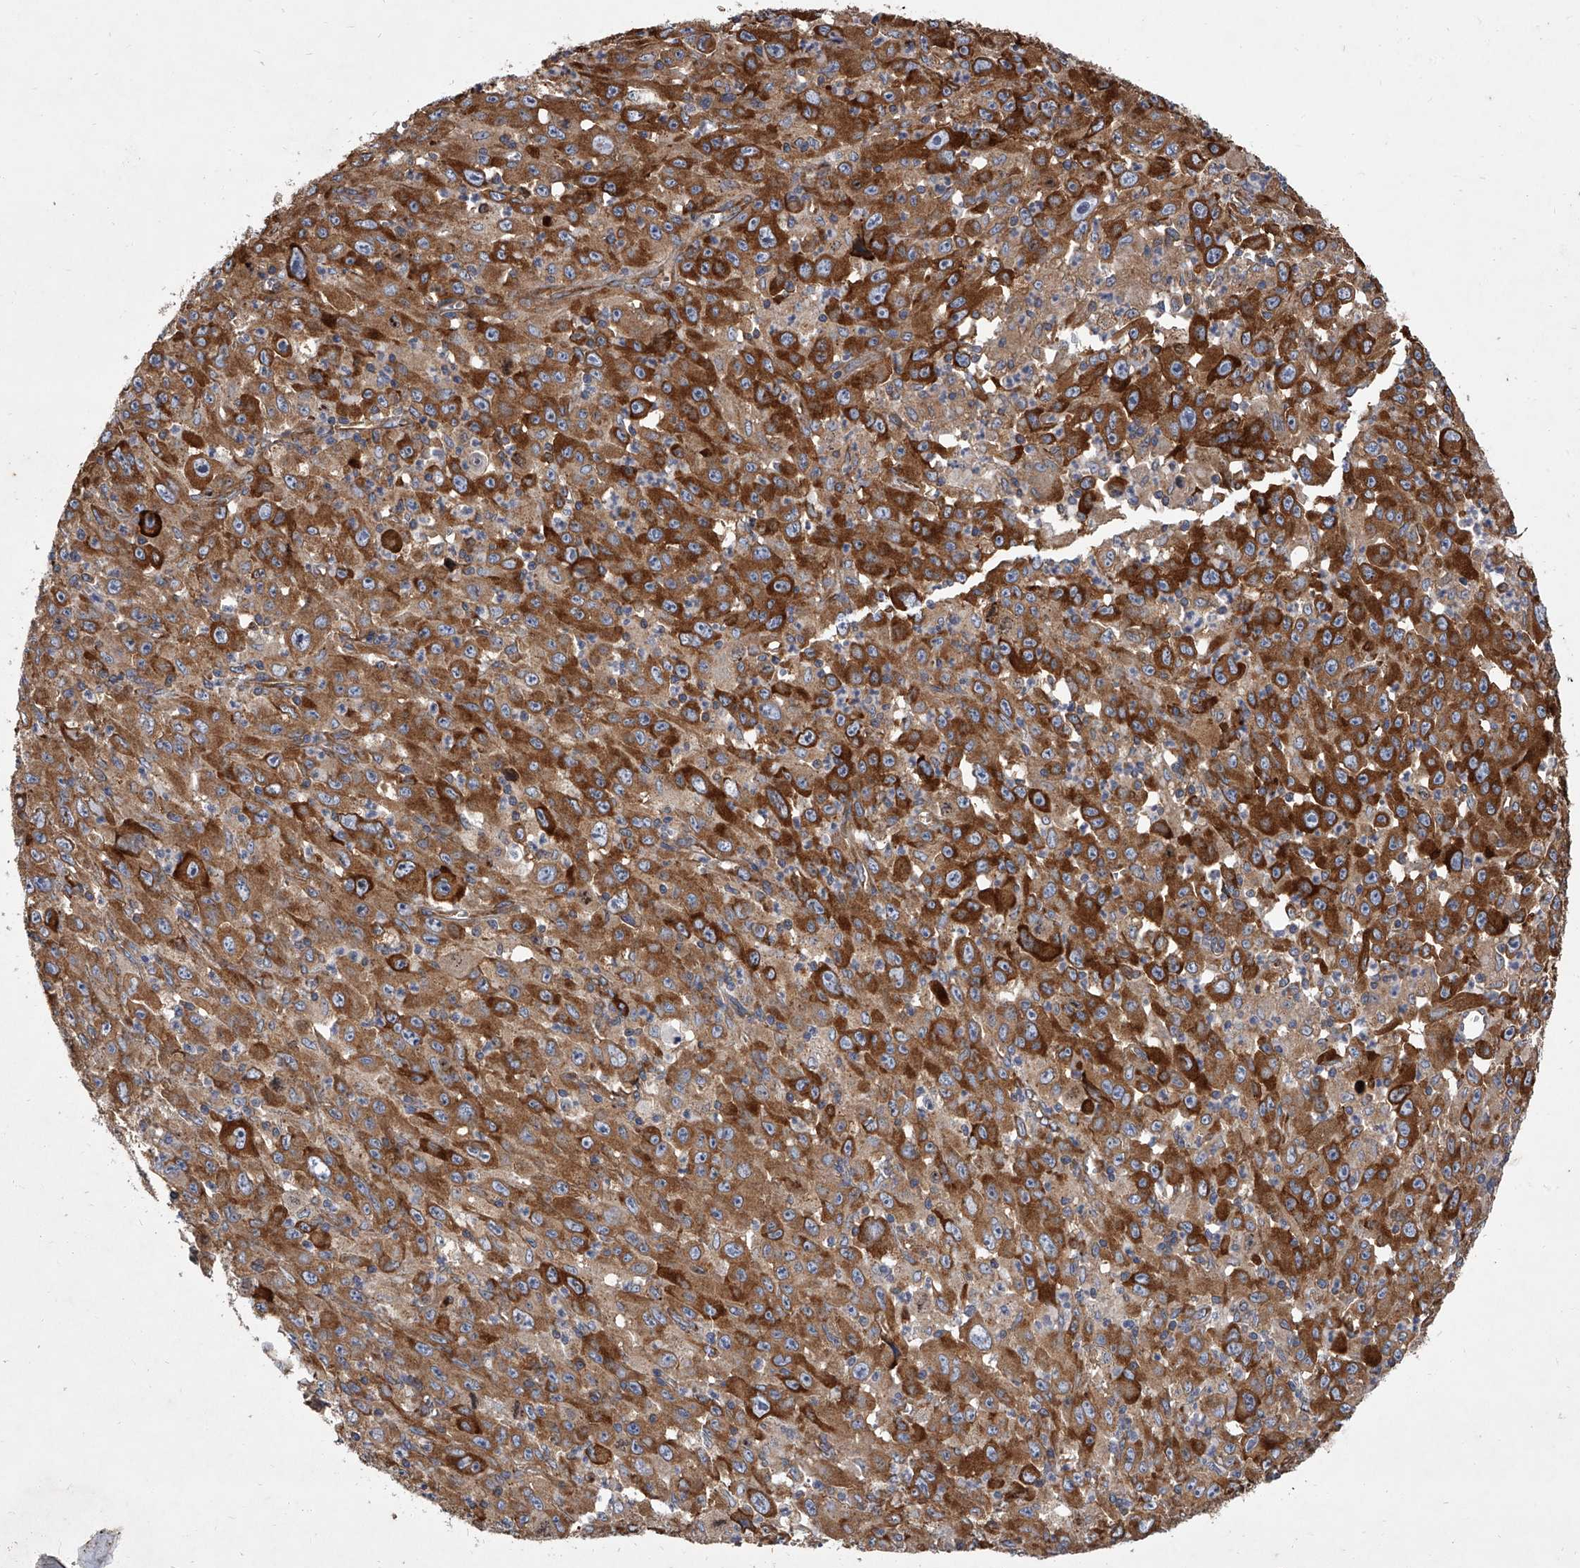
{"staining": {"intensity": "strong", "quantity": ">75%", "location": "cytoplasmic/membranous"}, "tissue": "melanoma", "cell_type": "Tumor cells", "image_type": "cancer", "snomed": [{"axis": "morphology", "description": "Malignant melanoma, Metastatic site"}, {"axis": "topography", "description": "Skin"}], "caption": "Brown immunohistochemical staining in human malignant melanoma (metastatic site) displays strong cytoplasmic/membranous expression in approximately >75% of tumor cells. The staining was performed using DAB (3,3'-diaminobenzidine) to visualize the protein expression in brown, while the nuclei were stained in blue with hematoxylin (Magnification: 20x).", "gene": "EIF2S2", "patient": {"sex": "female", "age": 56}}